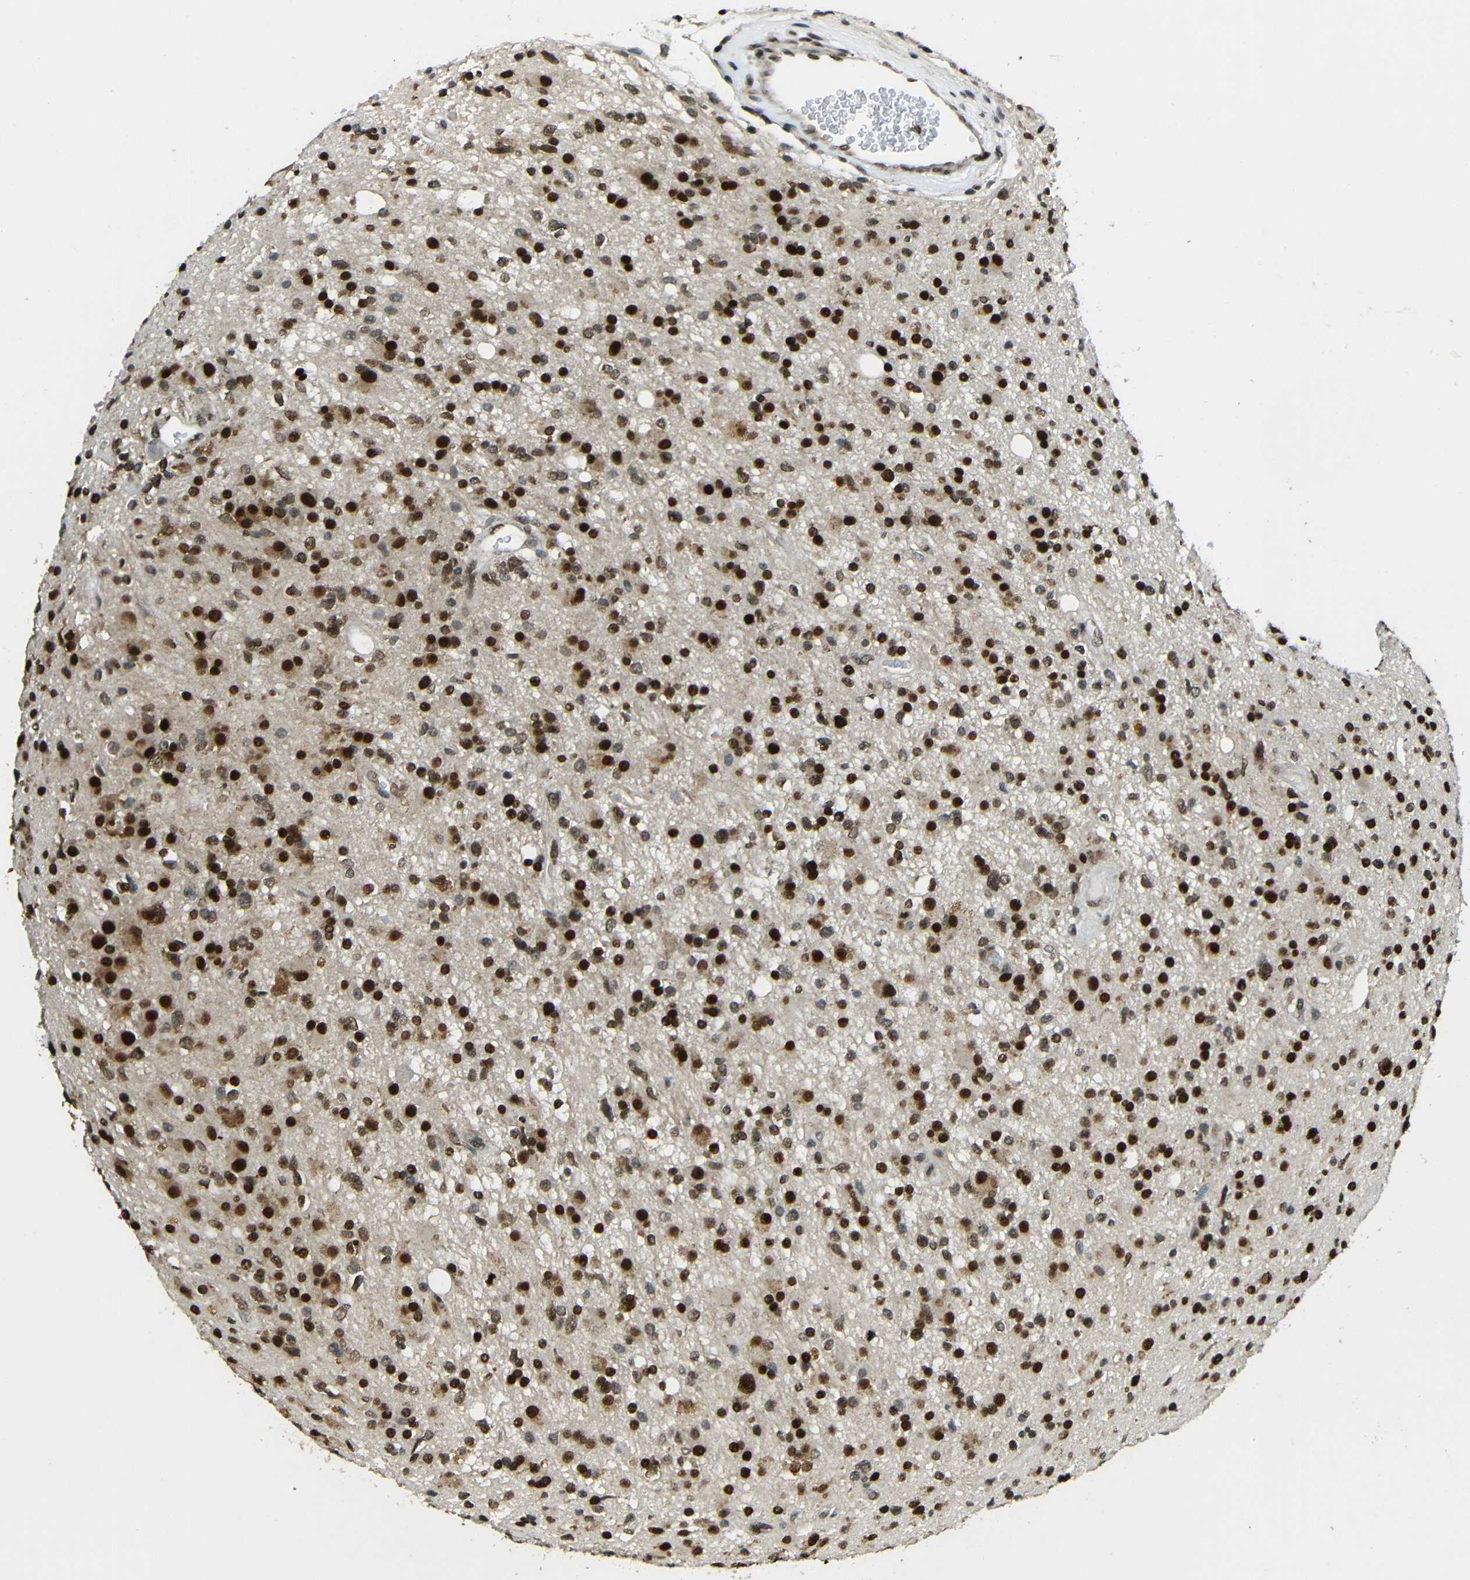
{"staining": {"intensity": "strong", "quantity": ">75%", "location": "cytoplasmic/membranous,nuclear"}, "tissue": "glioma", "cell_type": "Tumor cells", "image_type": "cancer", "snomed": [{"axis": "morphology", "description": "Glioma, malignant, High grade"}, {"axis": "topography", "description": "Brain"}], "caption": "A brown stain labels strong cytoplasmic/membranous and nuclear staining of a protein in human high-grade glioma (malignant) tumor cells.", "gene": "PSIP1", "patient": {"sex": "male", "age": 33}}